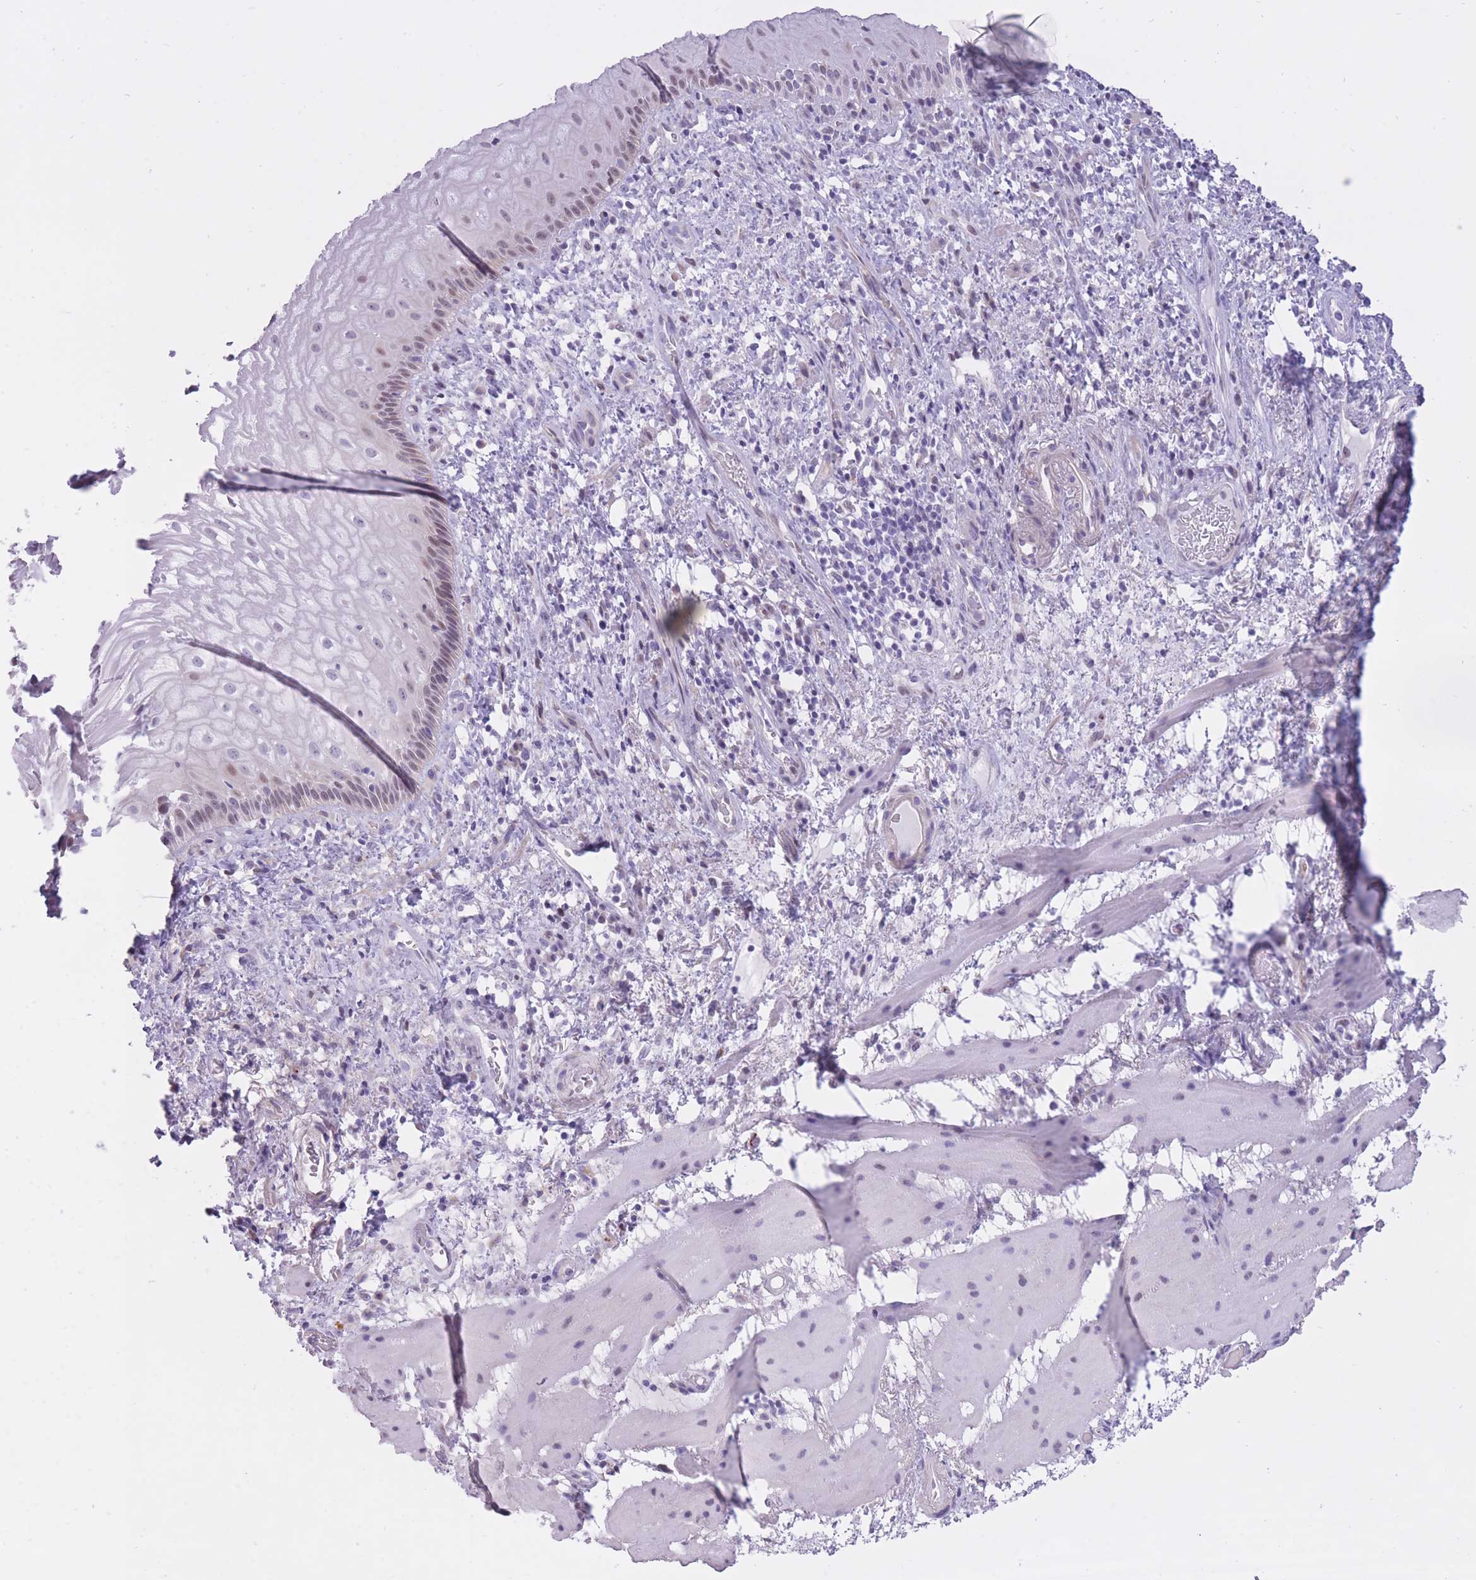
{"staining": {"intensity": "weak", "quantity": "25%-75%", "location": "nuclear"}, "tissue": "esophagus", "cell_type": "Squamous epithelial cells", "image_type": "normal", "snomed": [{"axis": "morphology", "description": "Normal tissue, NOS"}, {"axis": "topography", "description": "Esophagus"}], "caption": "A brown stain shows weak nuclear staining of a protein in squamous epithelial cells of normal esophagus. (IHC, brightfield microscopy, high magnification).", "gene": "WDR70", "patient": {"sex": "female", "age": 75}}